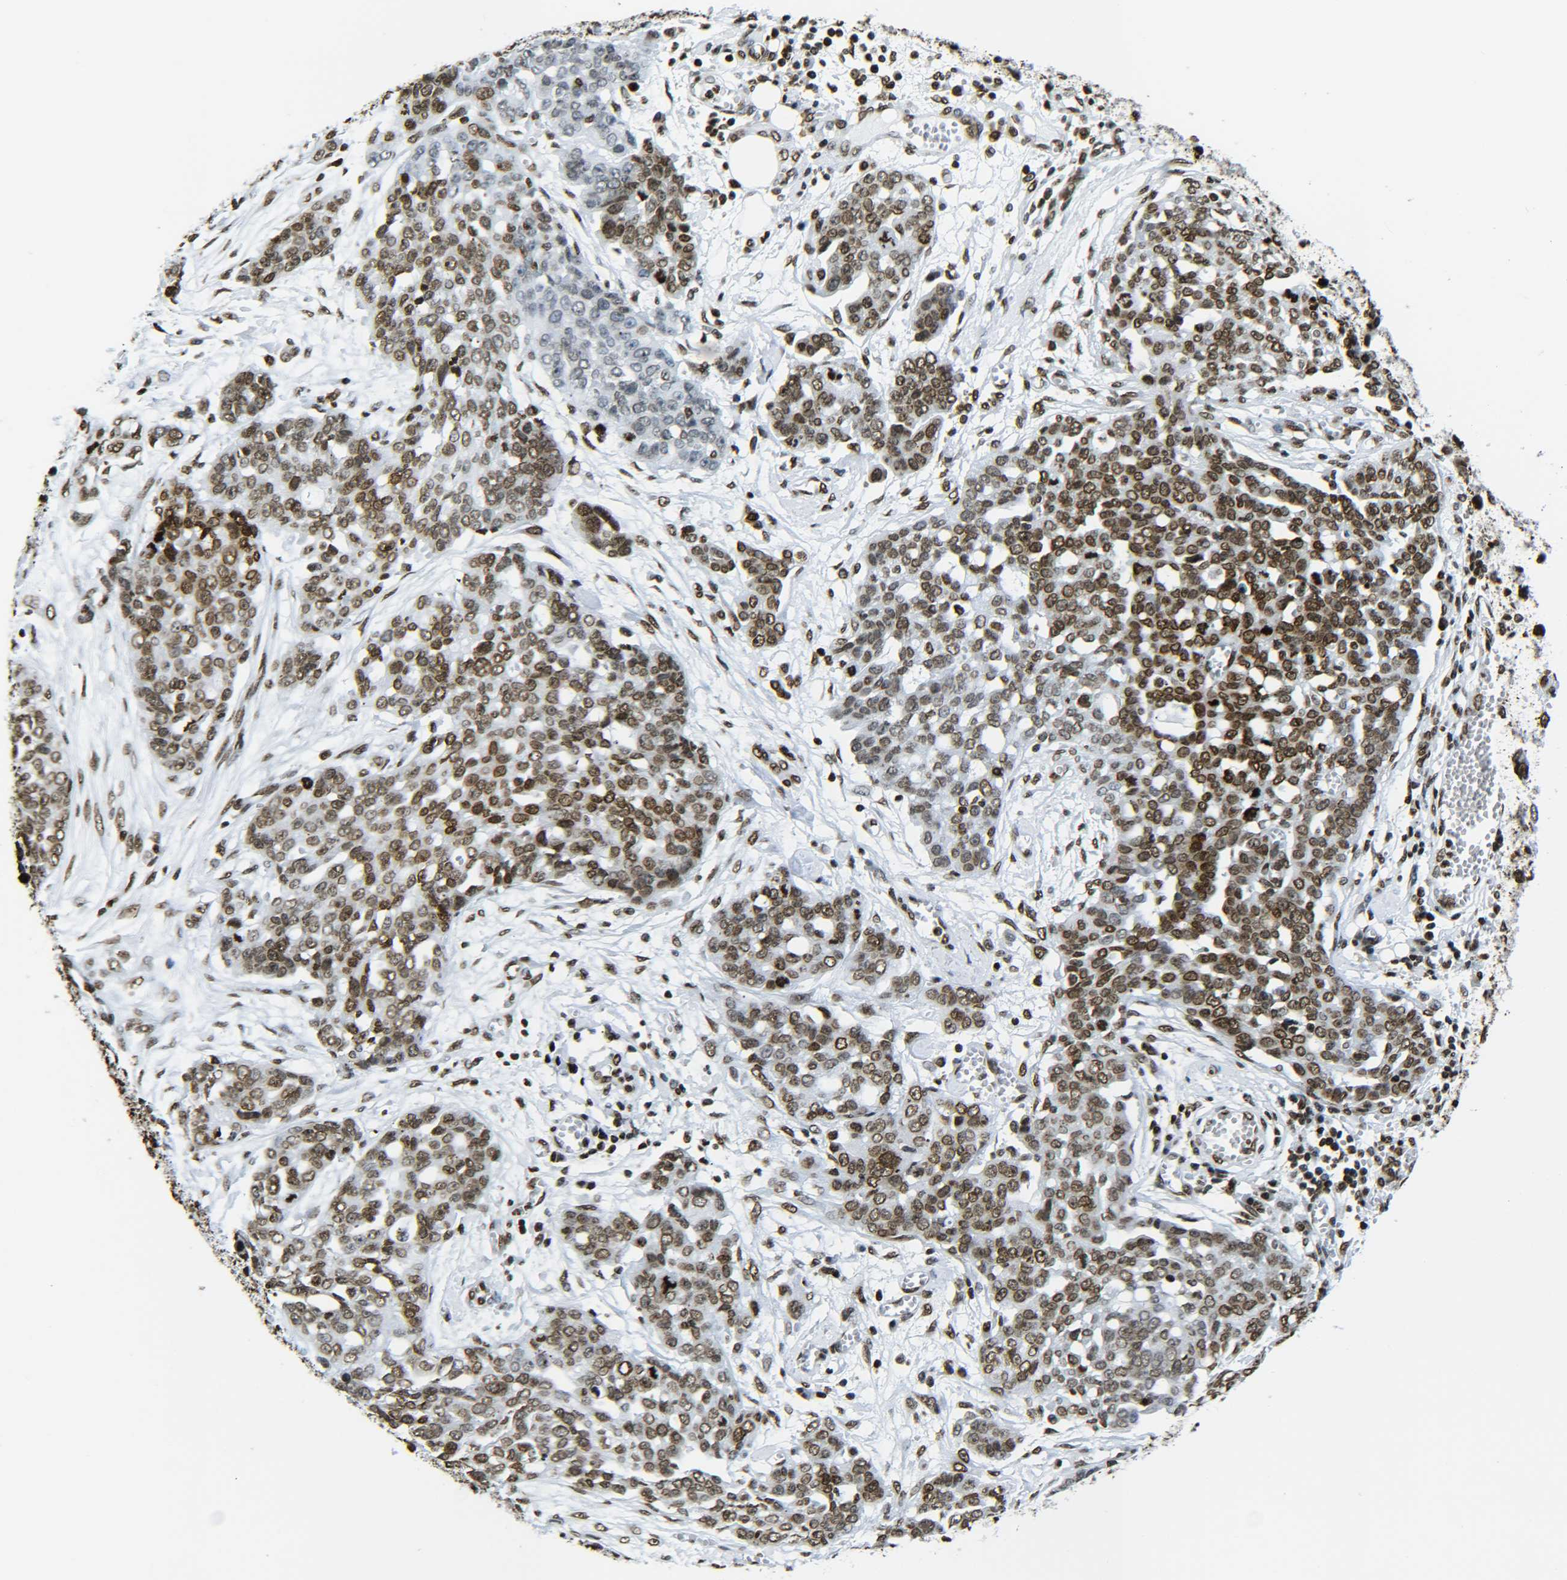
{"staining": {"intensity": "moderate", "quantity": ">75%", "location": "nuclear"}, "tissue": "ovarian cancer", "cell_type": "Tumor cells", "image_type": "cancer", "snomed": [{"axis": "morphology", "description": "Cystadenocarcinoma, serous, NOS"}, {"axis": "topography", "description": "Soft tissue"}, {"axis": "topography", "description": "Ovary"}], "caption": "An immunohistochemistry (IHC) photomicrograph of tumor tissue is shown. Protein staining in brown highlights moderate nuclear positivity in ovarian cancer (serous cystadenocarcinoma) within tumor cells.", "gene": "H2AX", "patient": {"sex": "female", "age": 57}}